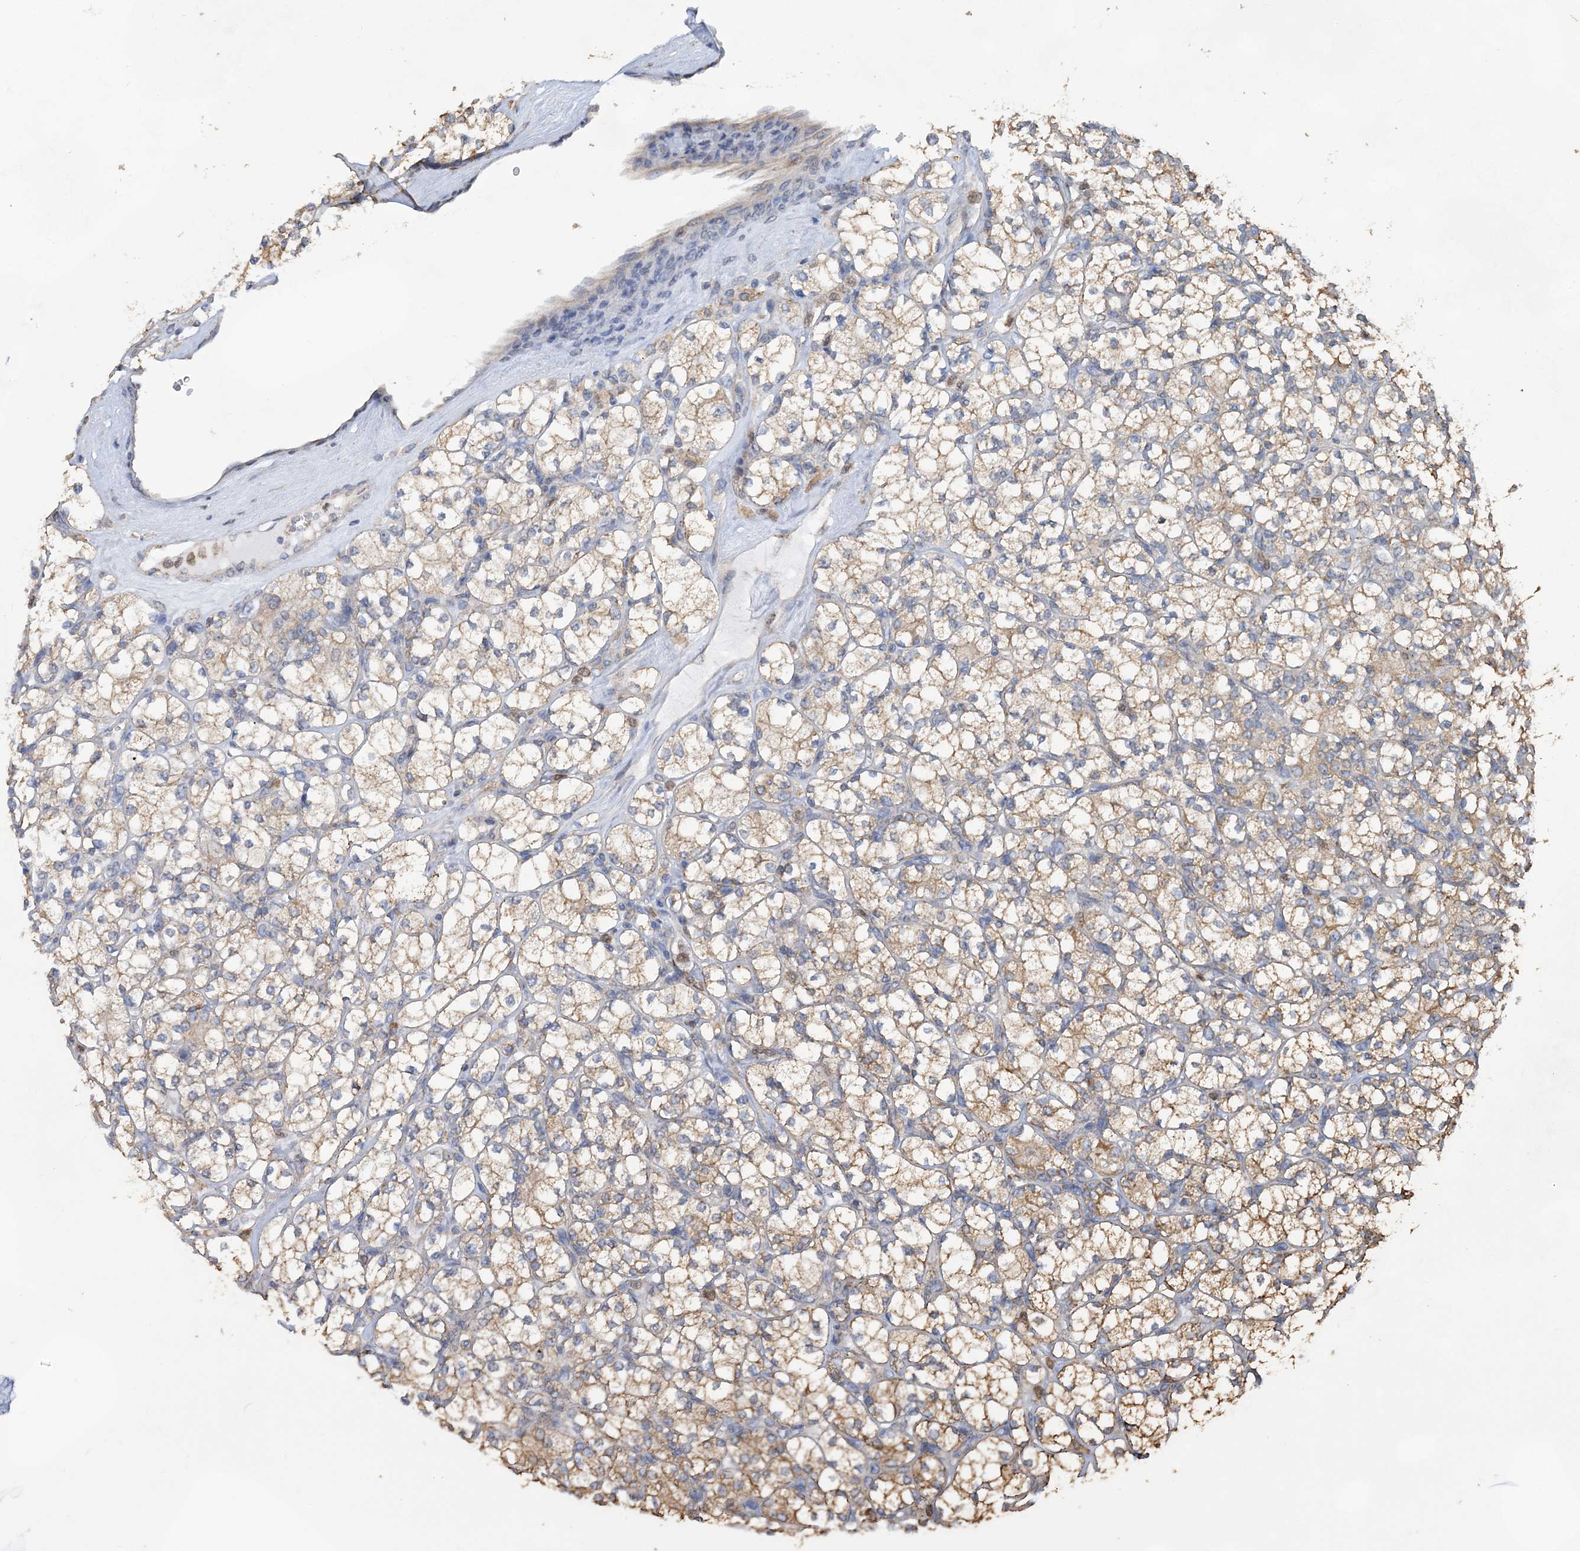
{"staining": {"intensity": "moderate", "quantity": ">75%", "location": "cytoplasmic/membranous"}, "tissue": "renal cancer", "cell_type": "Tumor cells", "image_type": "cancer", "snomed": [{"axis": "morphology", "description": "Adenocarcinoma, NOS"}, {"axis": "topography", "description": "Kidney"}], "caption": "Protein analysis of adenocarcinoma (renal) tissue exhibits moderate cytoplasmic/membranous positivity in about >75% of tumor cells.", "gene": "WDR12", "patient": {"sex": "male", "age": 77}}